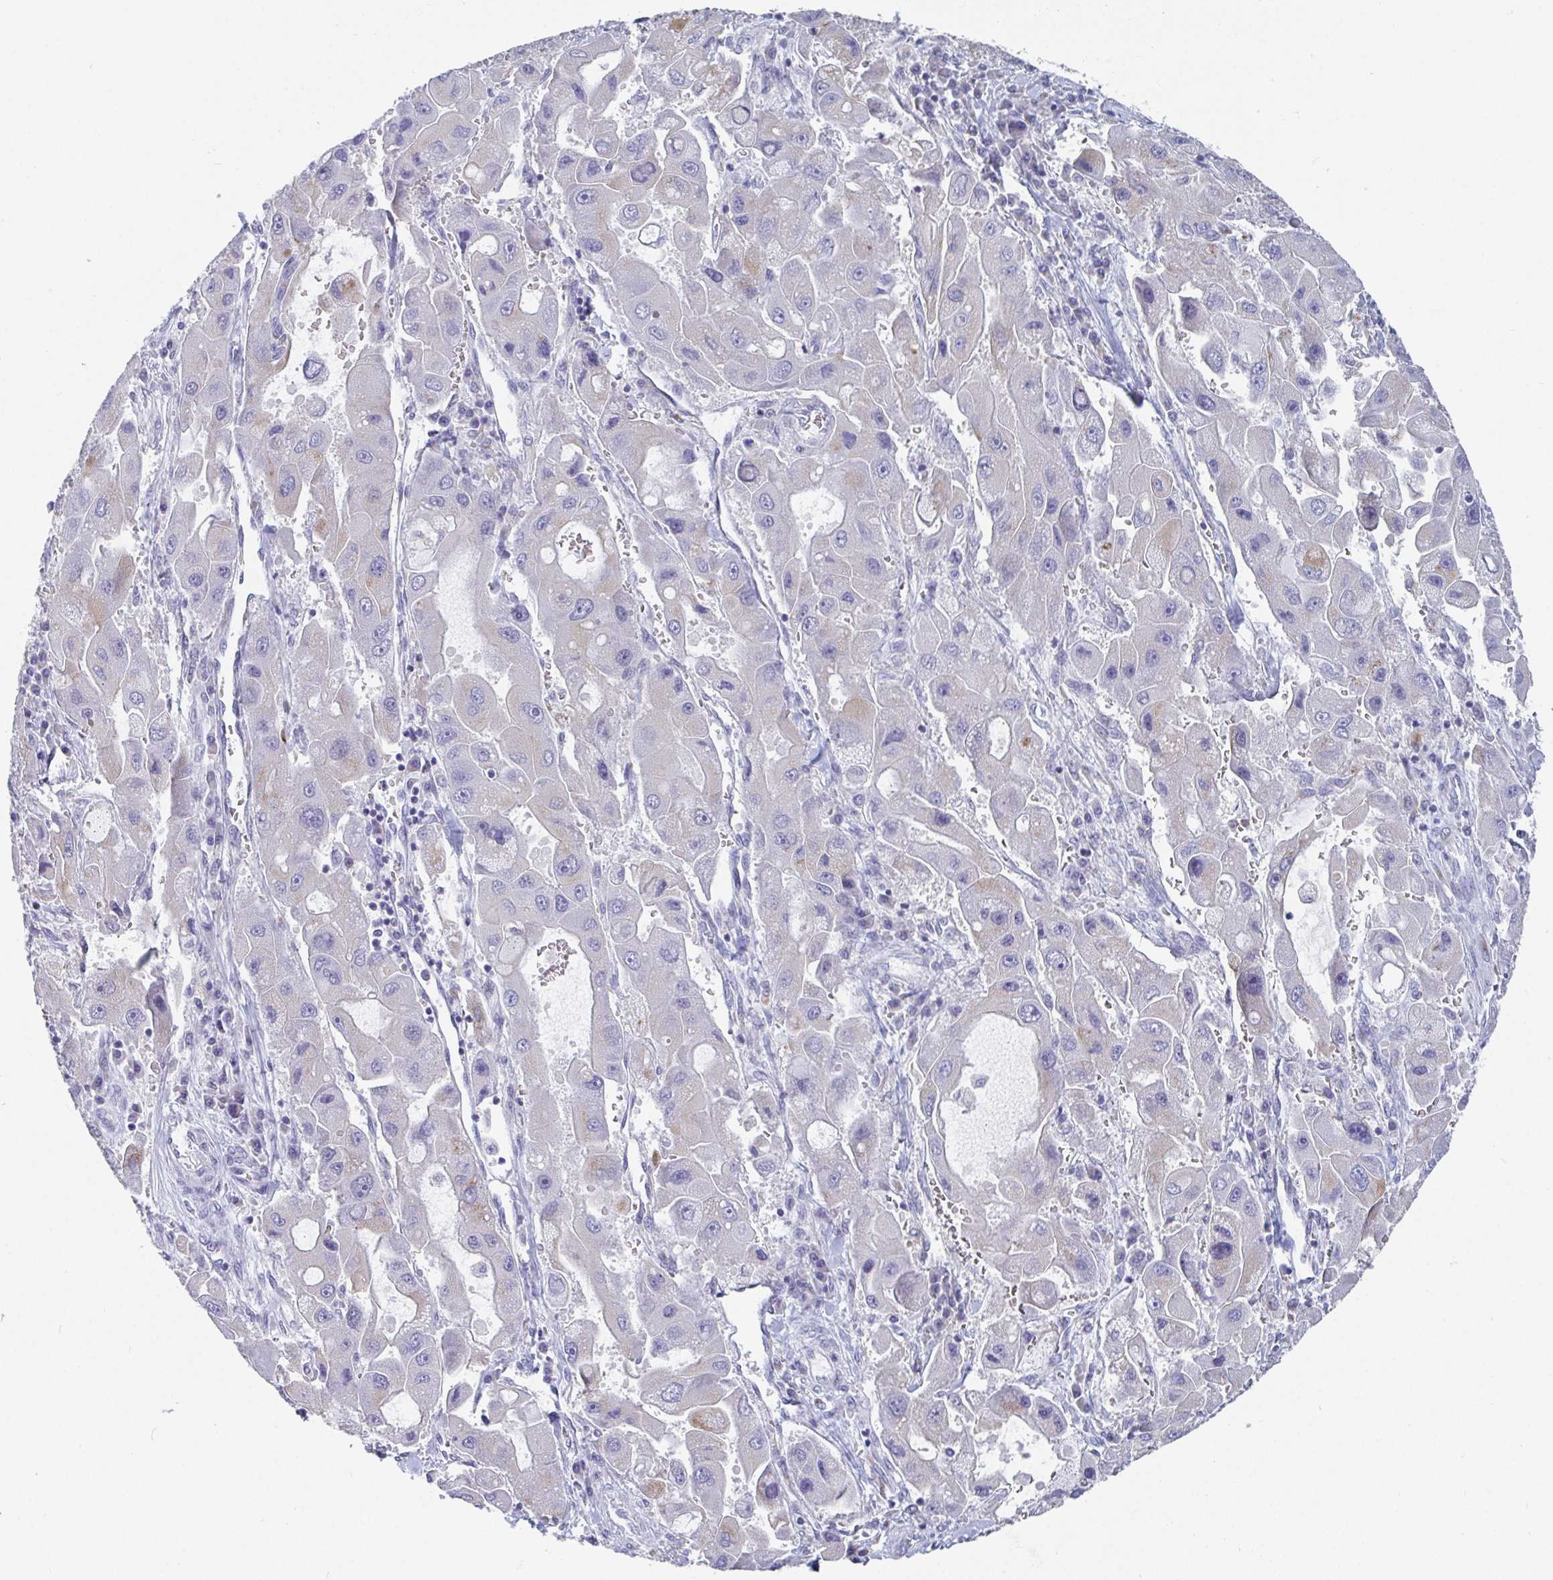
{"staining": {"intensity": "weak", "quantity": "<25%", "location": "cytoplasmic/membranous"}, "tissue": "liver cancer", "cell_type": "Tumor cells", "image_type": "cancer", "snomed": [{"axis": "morphology", "description": "Carcinoma, Hepatocellular, NOS"}, {"axis": "topography", "description": "Liver"}], "caption": "Immunohistochemistry histopathology image of neoplastic tissue: human hepatocellular carcinoma (liver) stained with DAB shows no significant protein positivity in tumor cells.", "gene": "TAS2R39", "patient": {"sex": "male", "age": 24}}